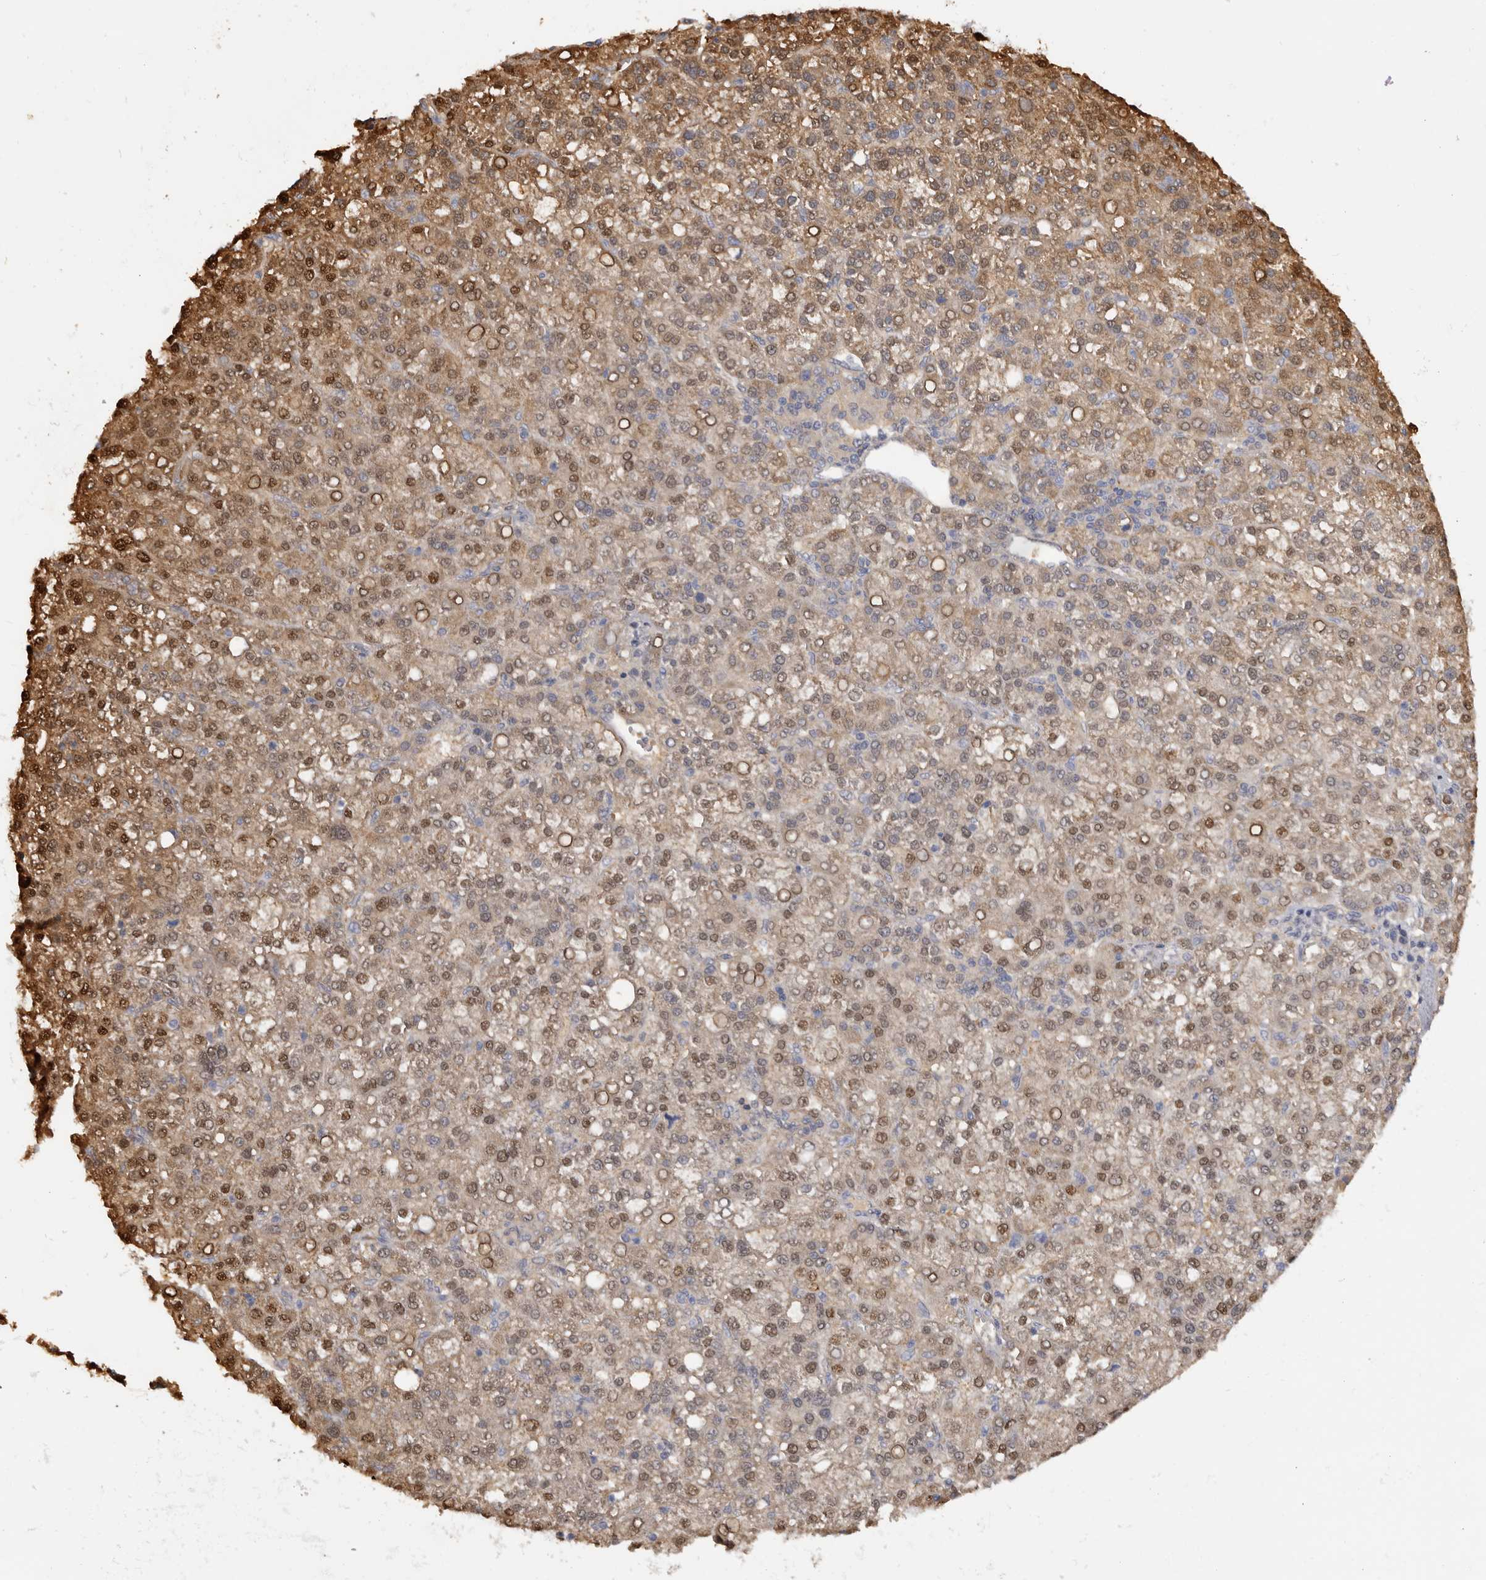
{"staining": {"intensity": "moderate", "quantity": "25%-75%", "location": "cytoplasmic/membranous,nuclear"}, "tissue": "liver cancer", "cell_type": "Tumor cells", "image_type": "cancer", "snomed": [{"axis": "morphology", "description": "Carcinoma, Hepatocellular, NOS"}, {"axis": "topography", "description": "Liver"}], "caption": "Moderate cytoplasmic/membranous and nuclear staining for a protein is identified in about 25%-75% of tumor cells of hepatocellular carcinoma (liver) using IHC.", "gene": "TNR", "patient": {"sex": "female", "age": 58}}